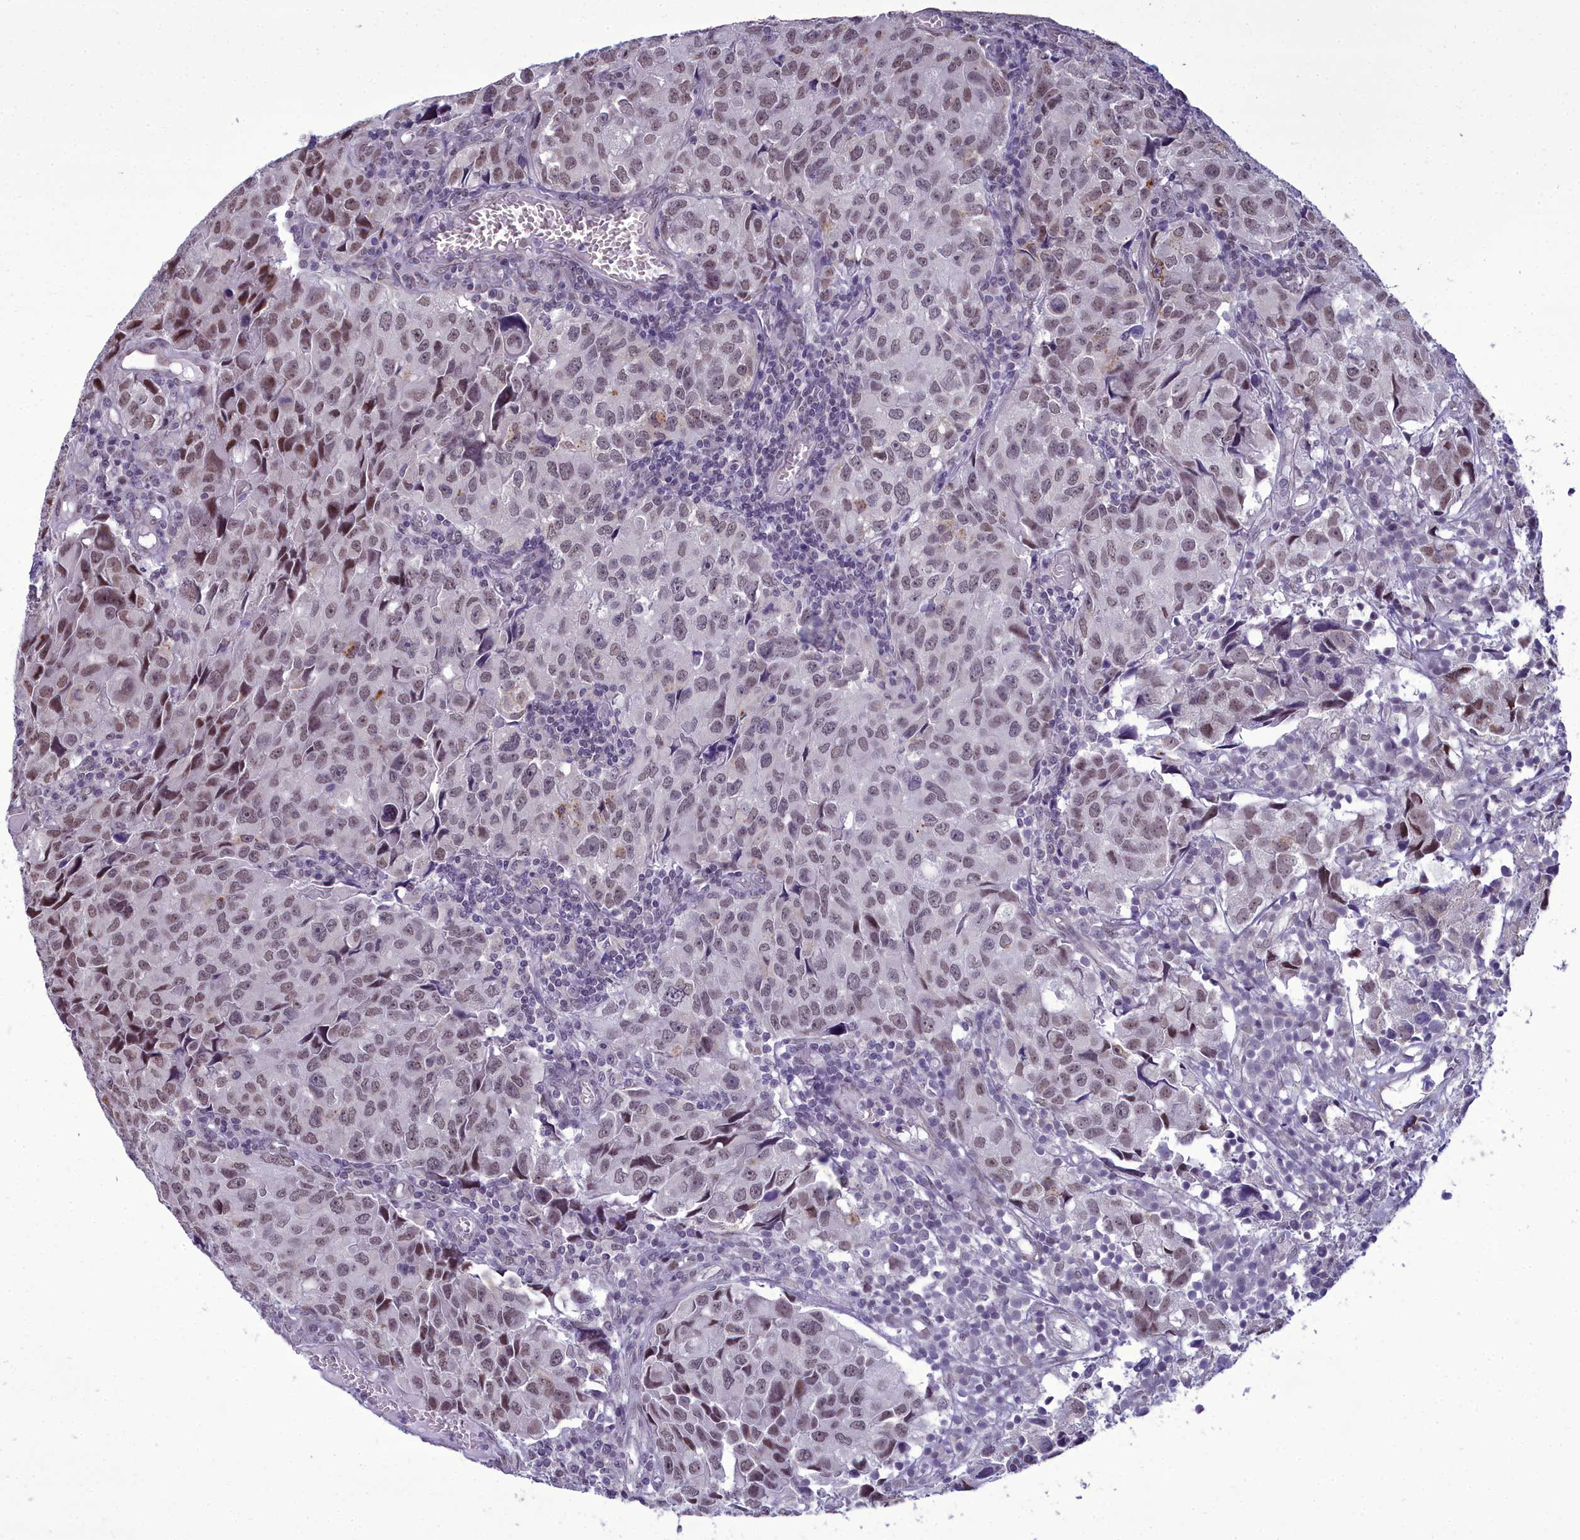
{"staining": {"intensity": "moderate", "quantity": ">75%", "location": "nuclear"}, "tissue": "urothelial cancer", "cell_type": "Tumor cells", "image_type": "cancer", "snomed": [{"axis": "morphology", "description": "Urothelial carcinoma, High grade"}, {"axis": "topography", "description": "Urinary bladder"}], "caption": "Protein expression analysis of urothelial carcinoma (high-grade) reveals moderate nuclear expression in about >75% of tumor cells.", "gene": "CEACAM19", "patient": {"sex": "female", "age": 75}}